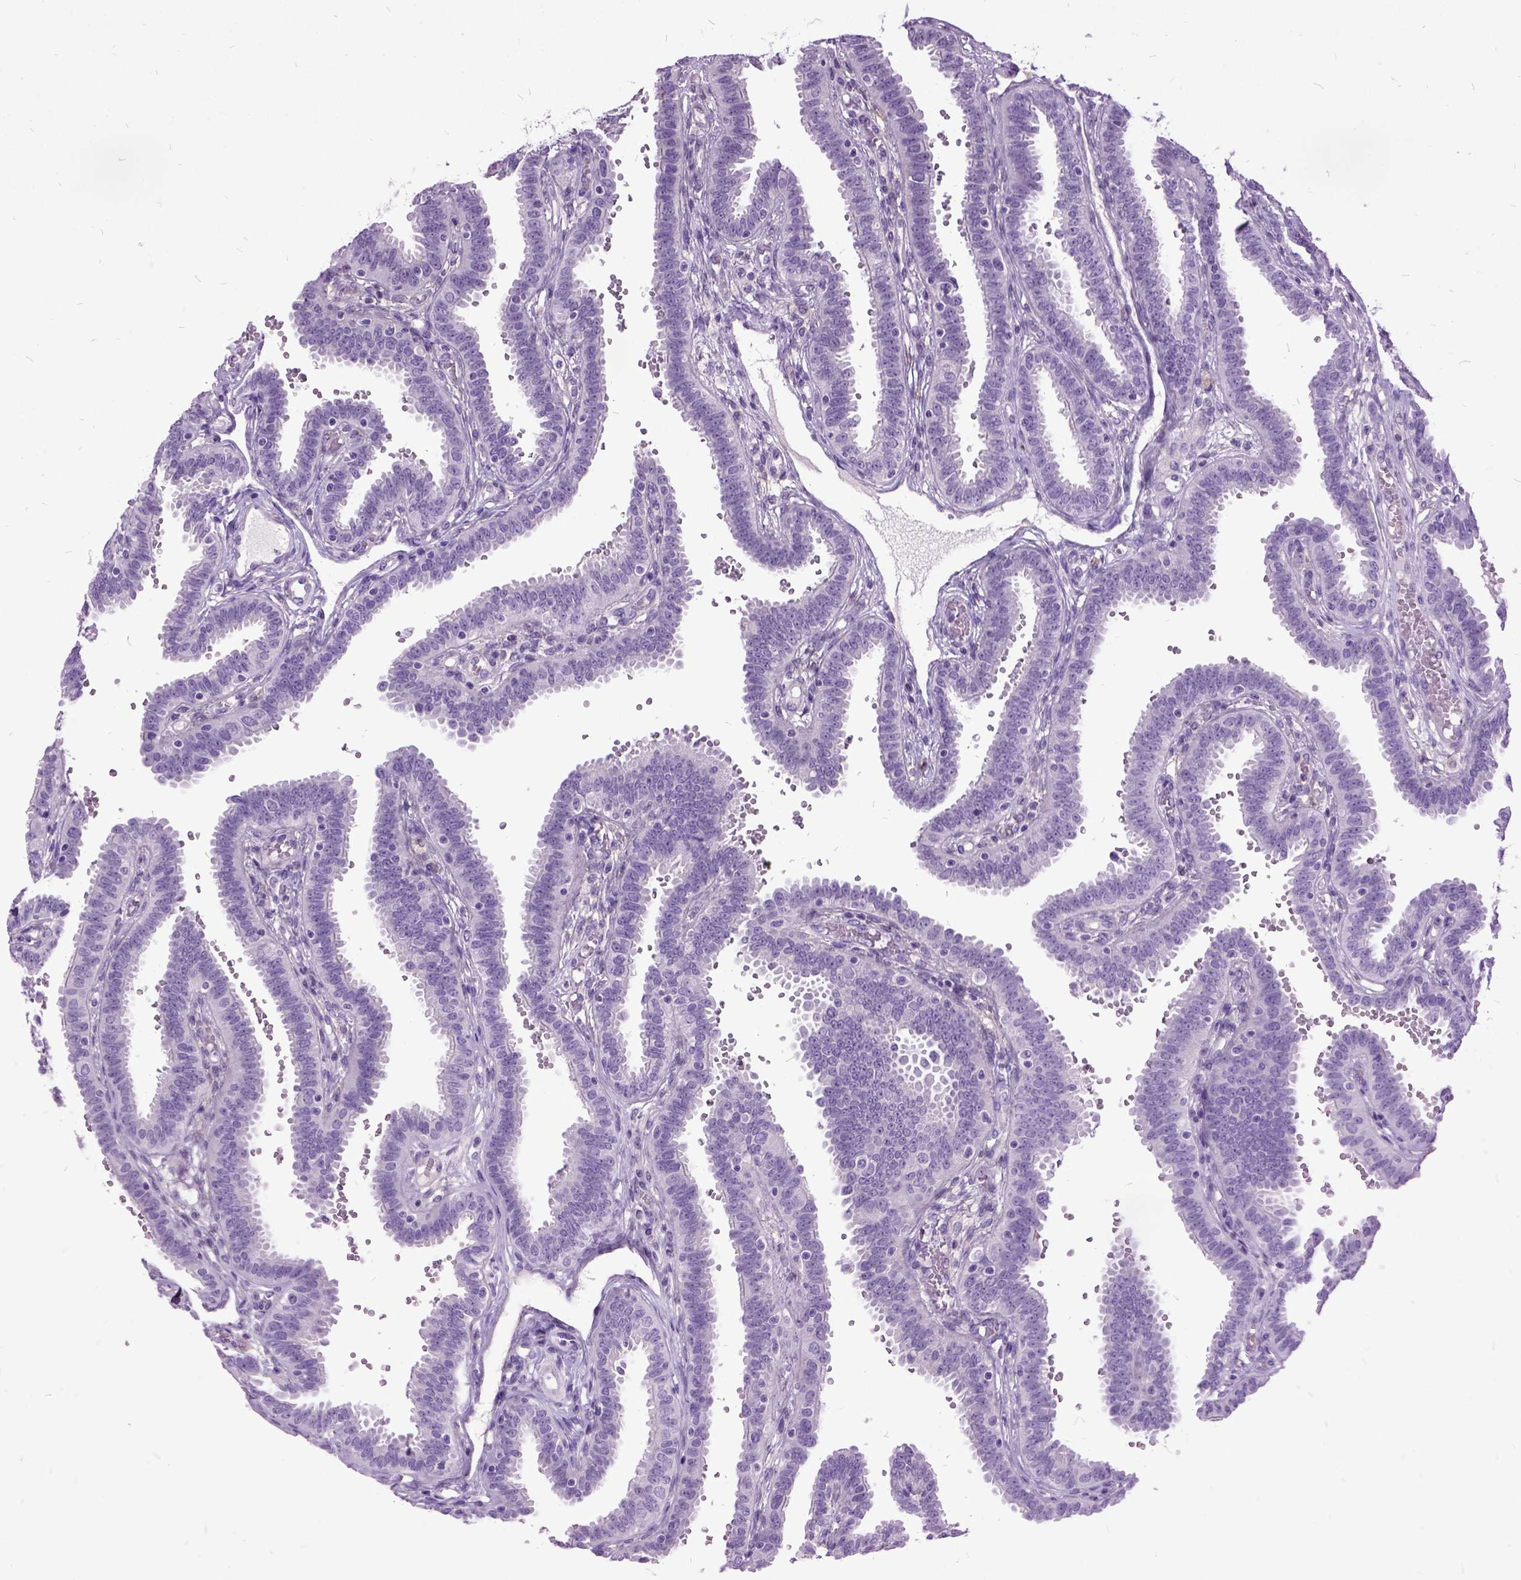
{"staining": {"intensity": "negative", "quantity": "none", "location": "none"}, "tissue": "fallopian tube", "cell_type": "Glandular cells", "image_type": "normal", "snomed": [{"axis": "morphology", "description": "Normal tissue, NOS"}, {"axis": "topography", "description": "Fallopian tube"}], "caption": "Fallopian tube stained for a protein using IHC exhibits no staining glandular cells.", "gene": "MME", "patient": {"sex": "female", "age": 37}}